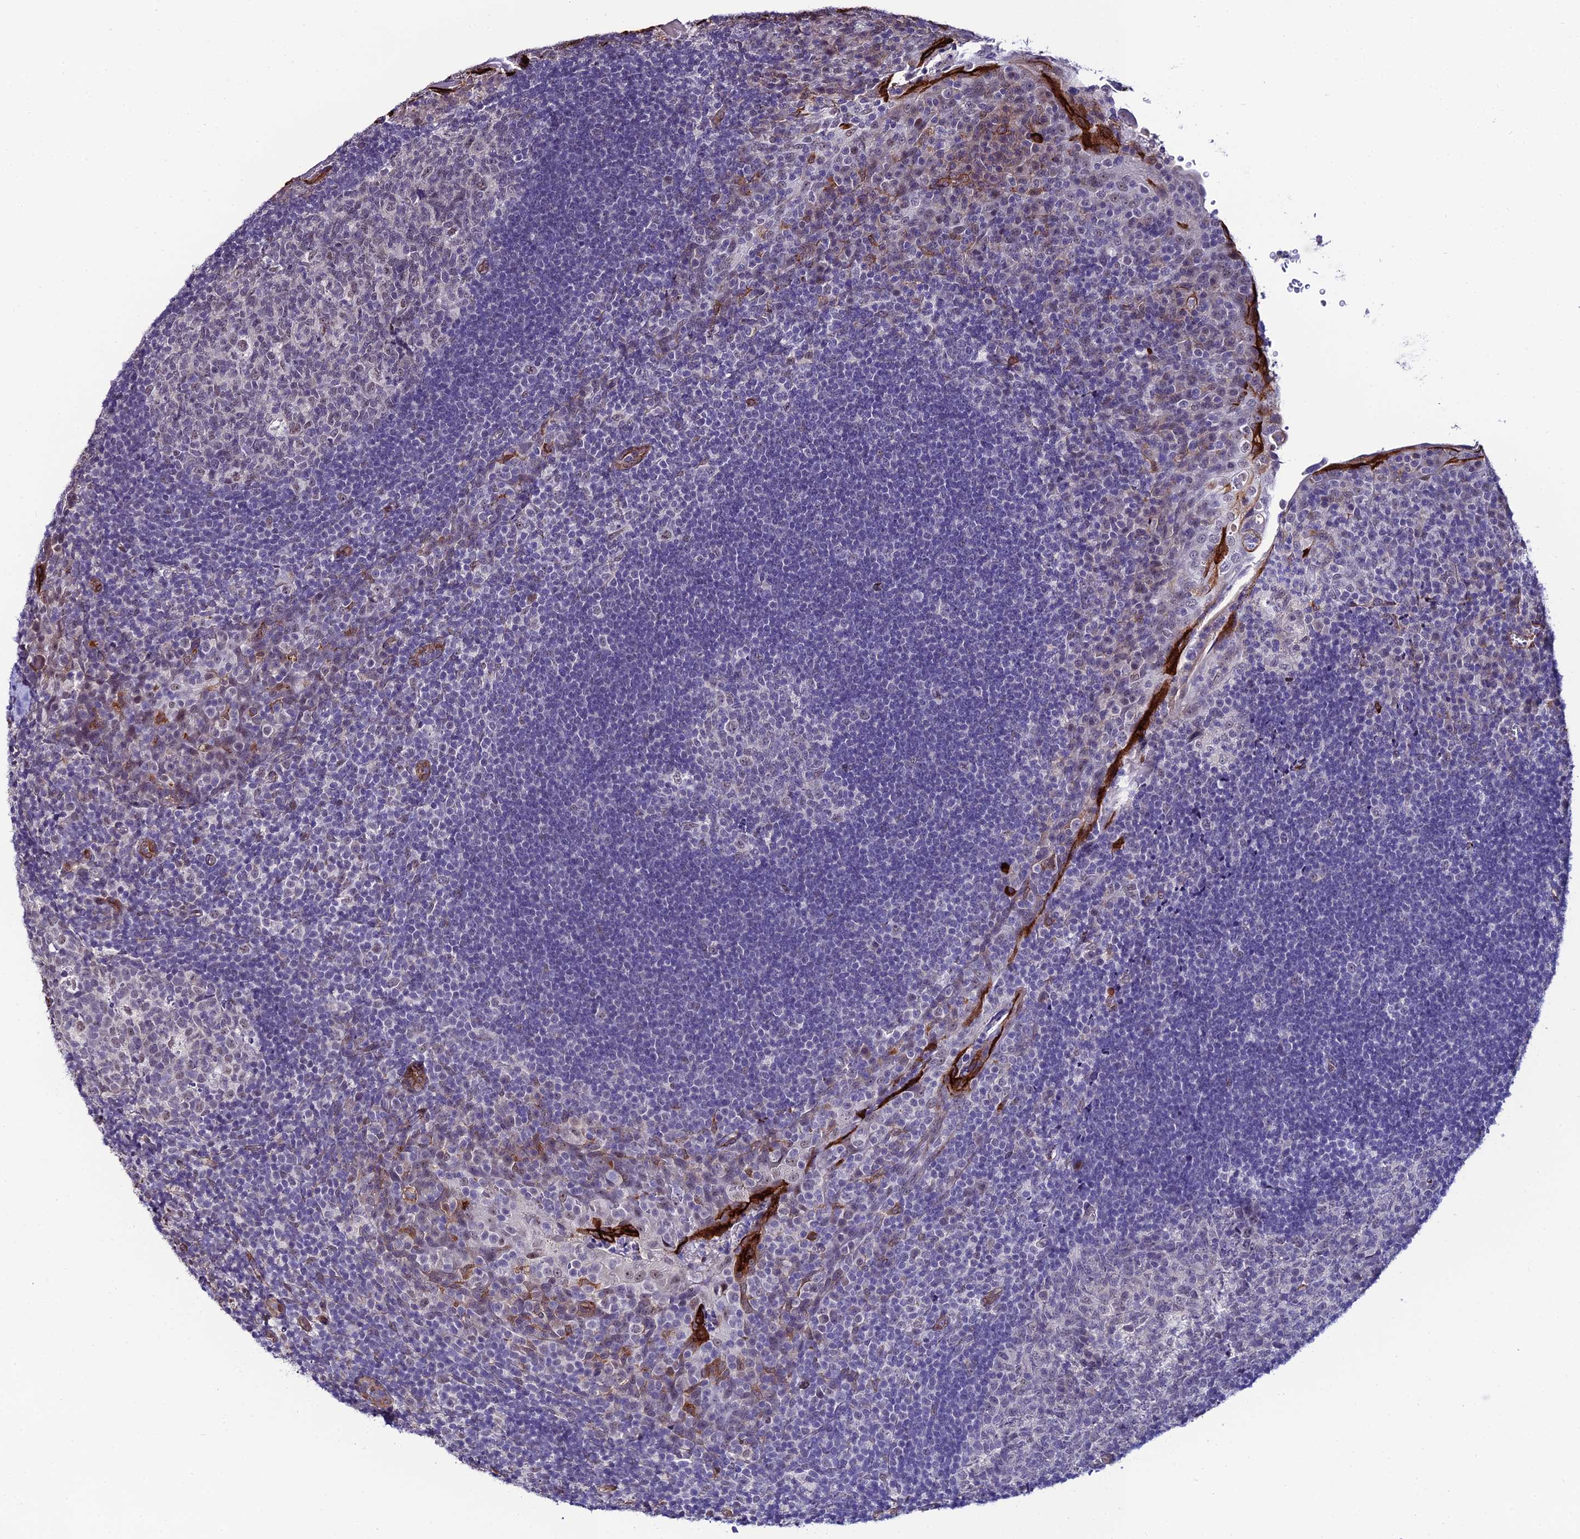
{"staining": {"intensity": "weak", "quantity": "<25%", "location": "nuclear"}, "tissue": "tonsil", "cell_type": "Germinal center cells", "image_type": "normal", "snomed": [{"axis": "morphology", "description": "Normal tissue, NOS"}, {"axis": "topography", "description": "Tonsil"}], "caption": "DAB (3,3'-diaminobenzidine) immunohistochemical staining of benign human tonsil demonstrates no significant expression in germinal center cells.", "gene": "SYT15B", "patient": {"sex": "male", "age": 17}}